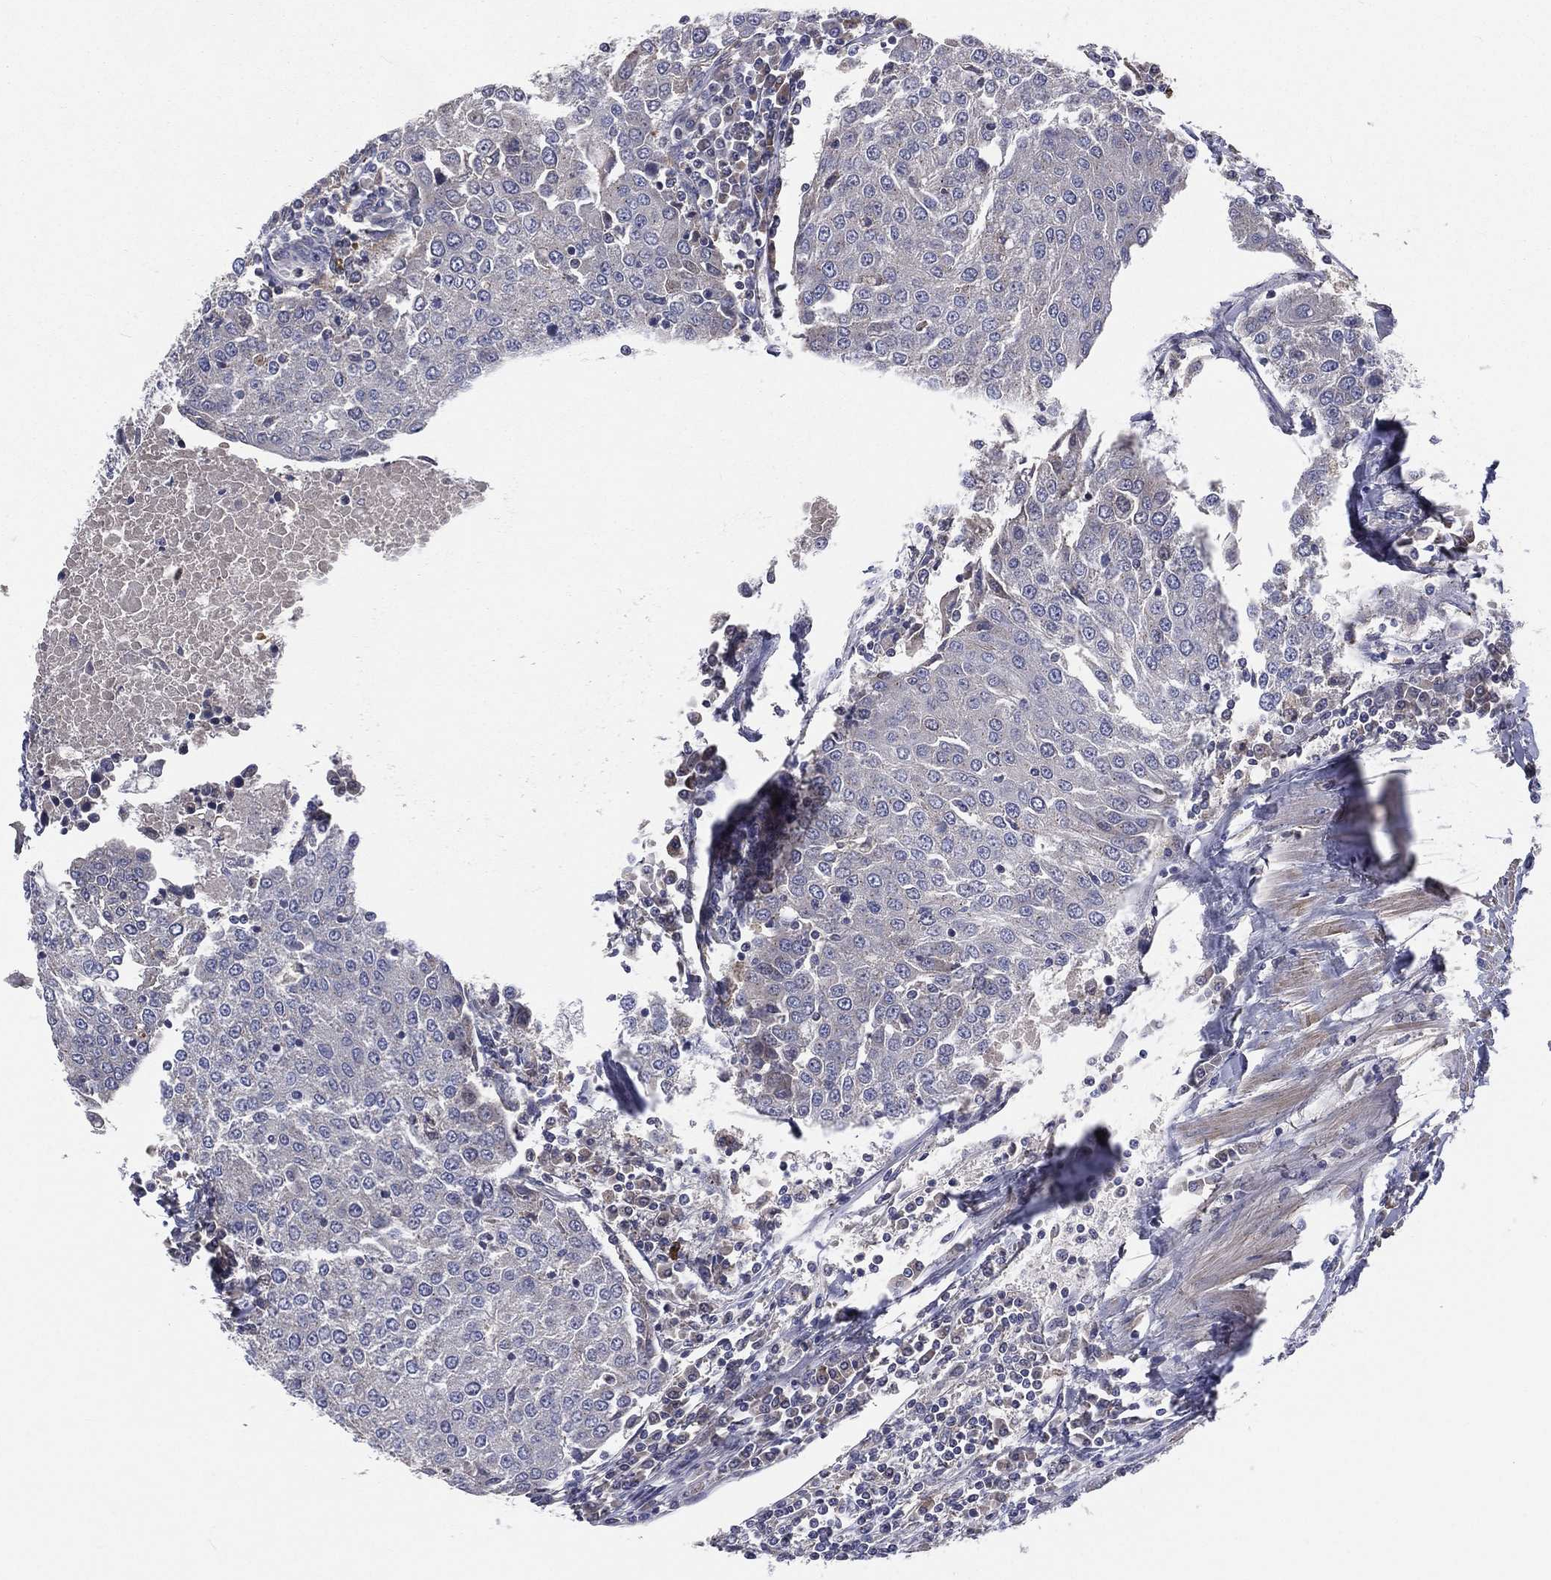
{"staining": {"intensity": "negative", "quantity": "none", "location": "none"}, "tissue": "urothelial cancer", "cell_type": "Tumor cells", "image_type": "cancer", "snomed": [{"axis": "morphology", "description": "Urothelial carcinoma, High grade"}, {"axis": "topography", "description": "Urinary bladder"}], "caption": "IHC of urothelial cancer shows no expression in tumor cells.", "gene": "CROCC", "patient": {"sex": "female", "age": 85}}